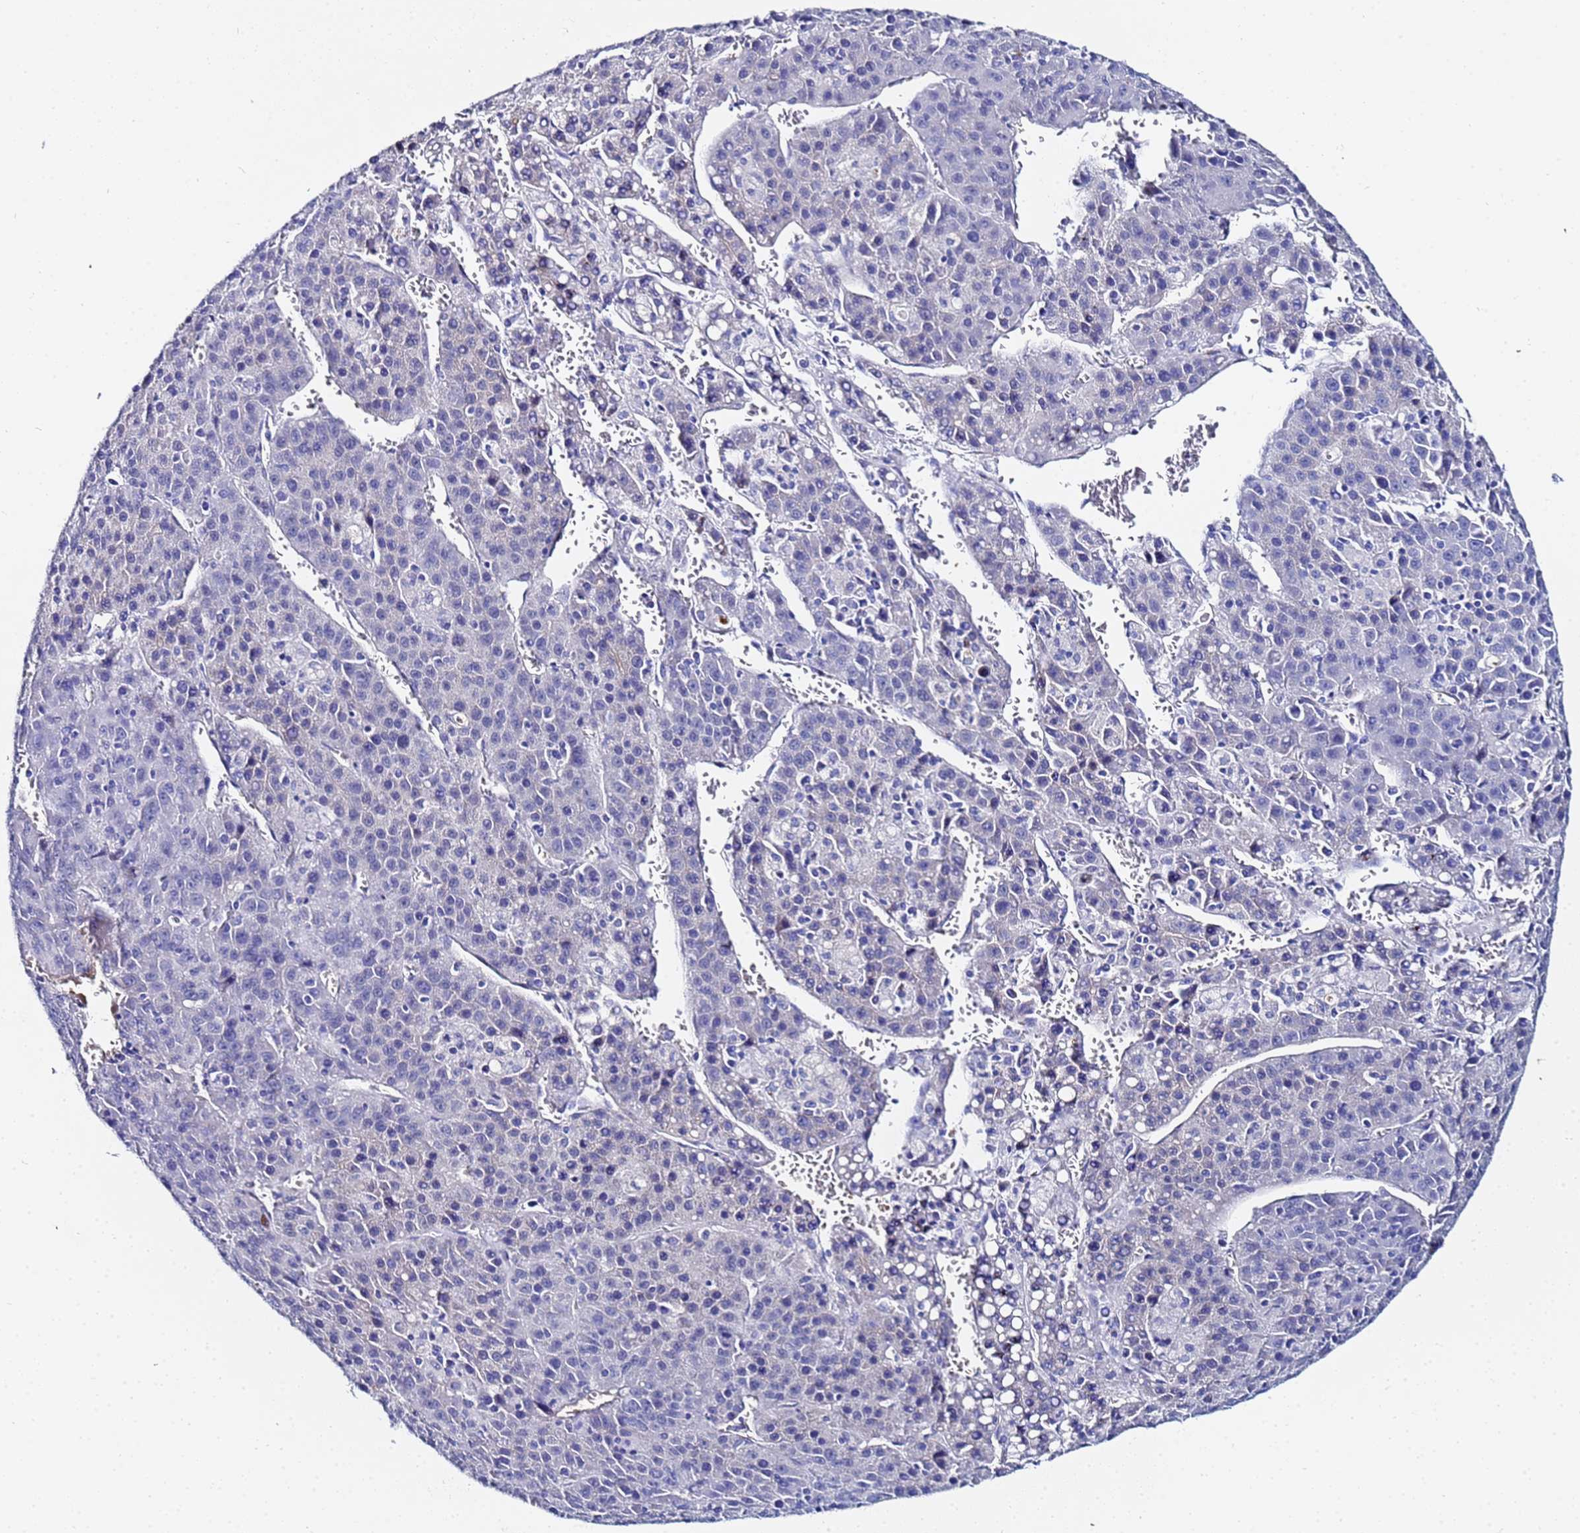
{"staining": {"intensity": "negative", "quantity": "none", "location": "none"}, "tissue": "liver cancer", "cell_type": "Tumor cells", "image_type": "cancer", "snomed": [{"axis": "morphology", "description": "Carcinoma, Hepatocellular, NOS"}, {"axis": "topography", "description": "Liver"}], "caption": "Protein analysis of hepatocellular carcinoma (liver) demonstrates no significant positivity in tumor cells.", "gene": "ZNF26", "patient": {"sex": "female", "age": 53}}